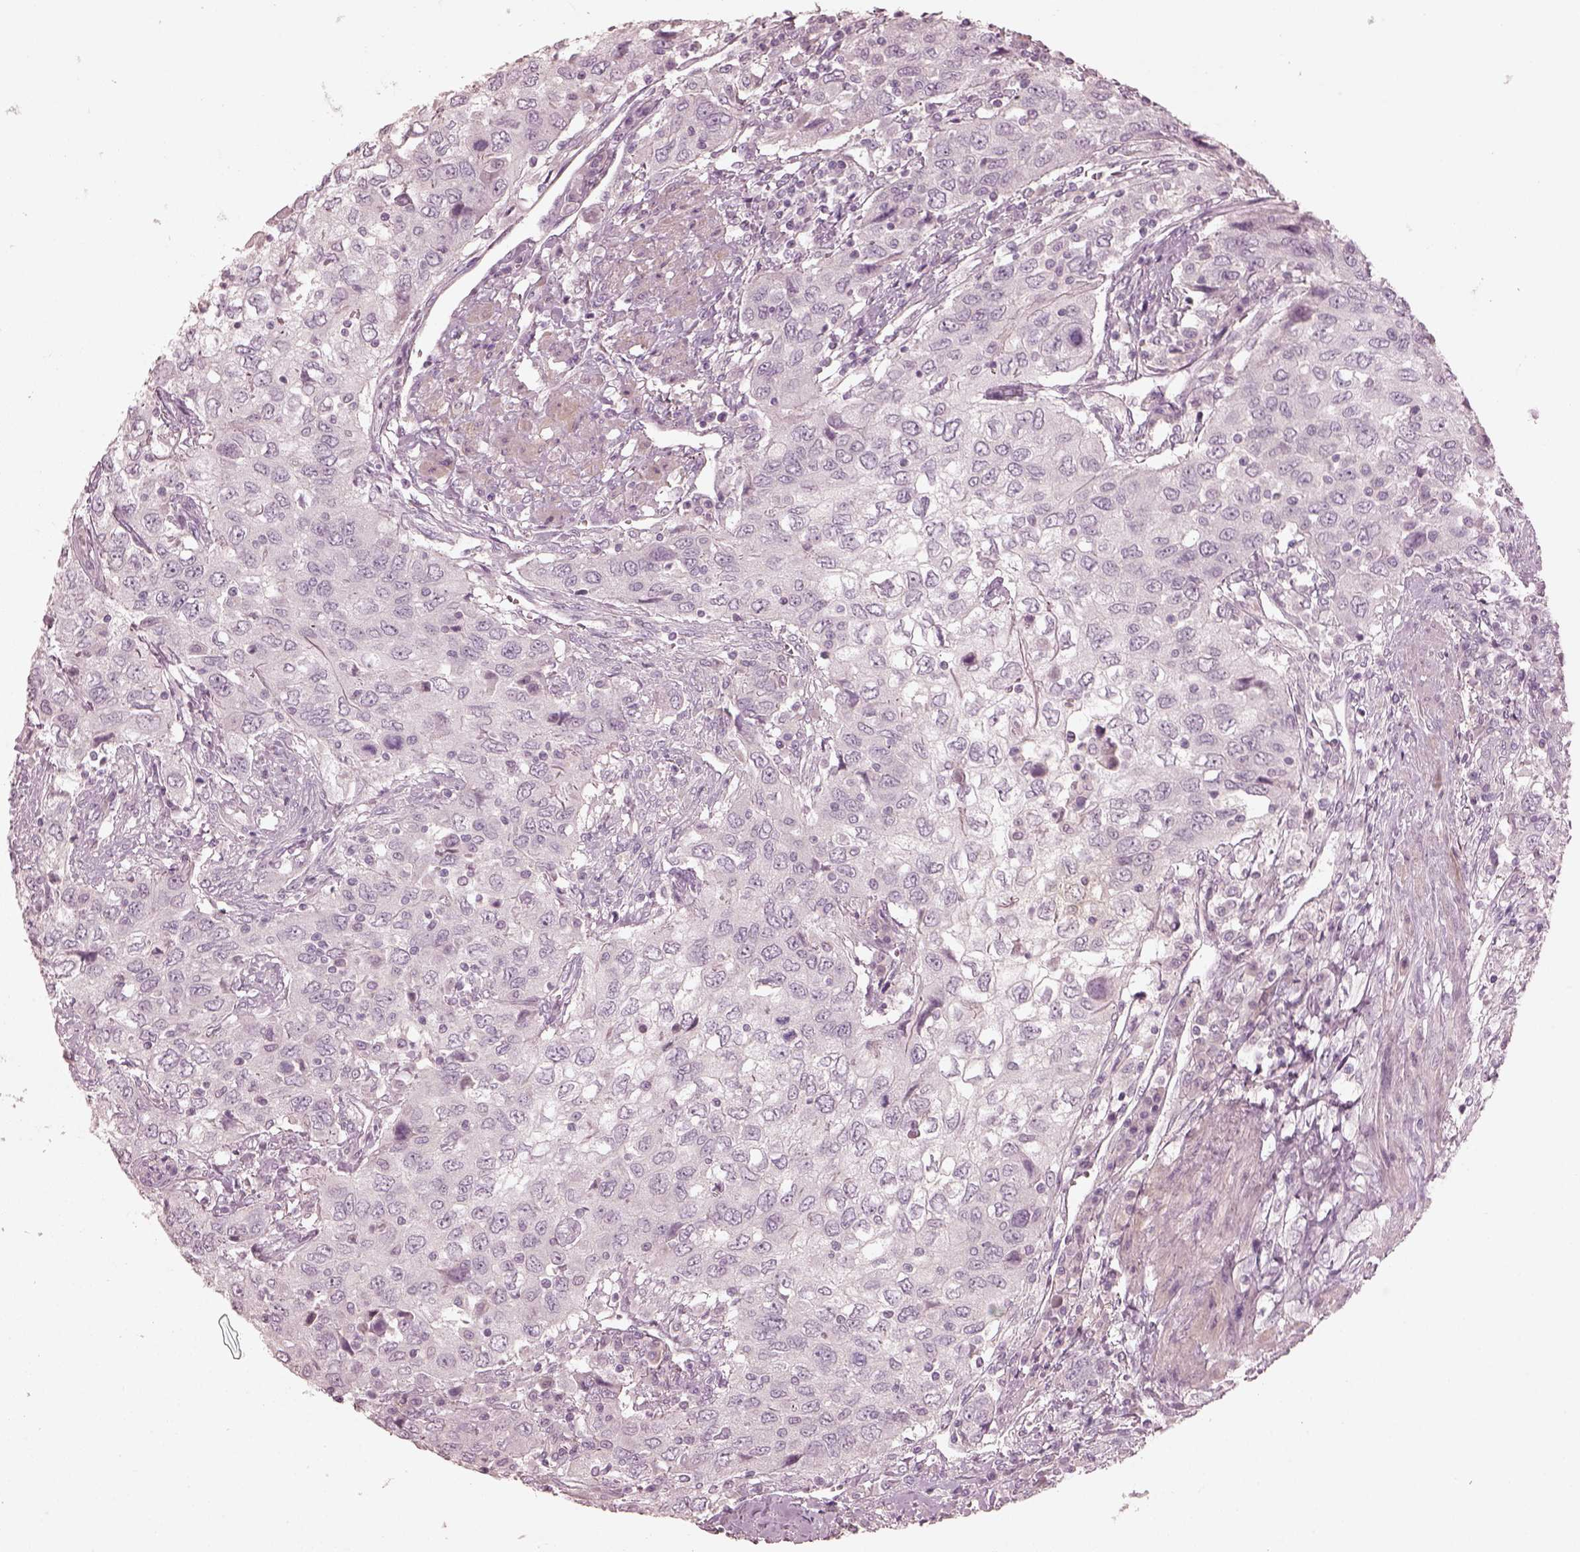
{"staining": {"intensity": "negative", "quantity": "none", "location": "none"}, "tissue": "urothelial cancer", "cell_type": "Tumor cells", "image_type": "cancer", "snomed": [{"axis": "morphology", "description": "Urothelial carcinoma, High grade"}, {"axis": "topography", "description": "Urinary bladder"}], "caption": "Immunohistochemistry (IHC) photomicrograph of urothelial cancer stained for a protein (brown), which exhibits no expression in tumor cells.", "gene": "OPTC", "patient": {"sex": "male", "age": 76}}